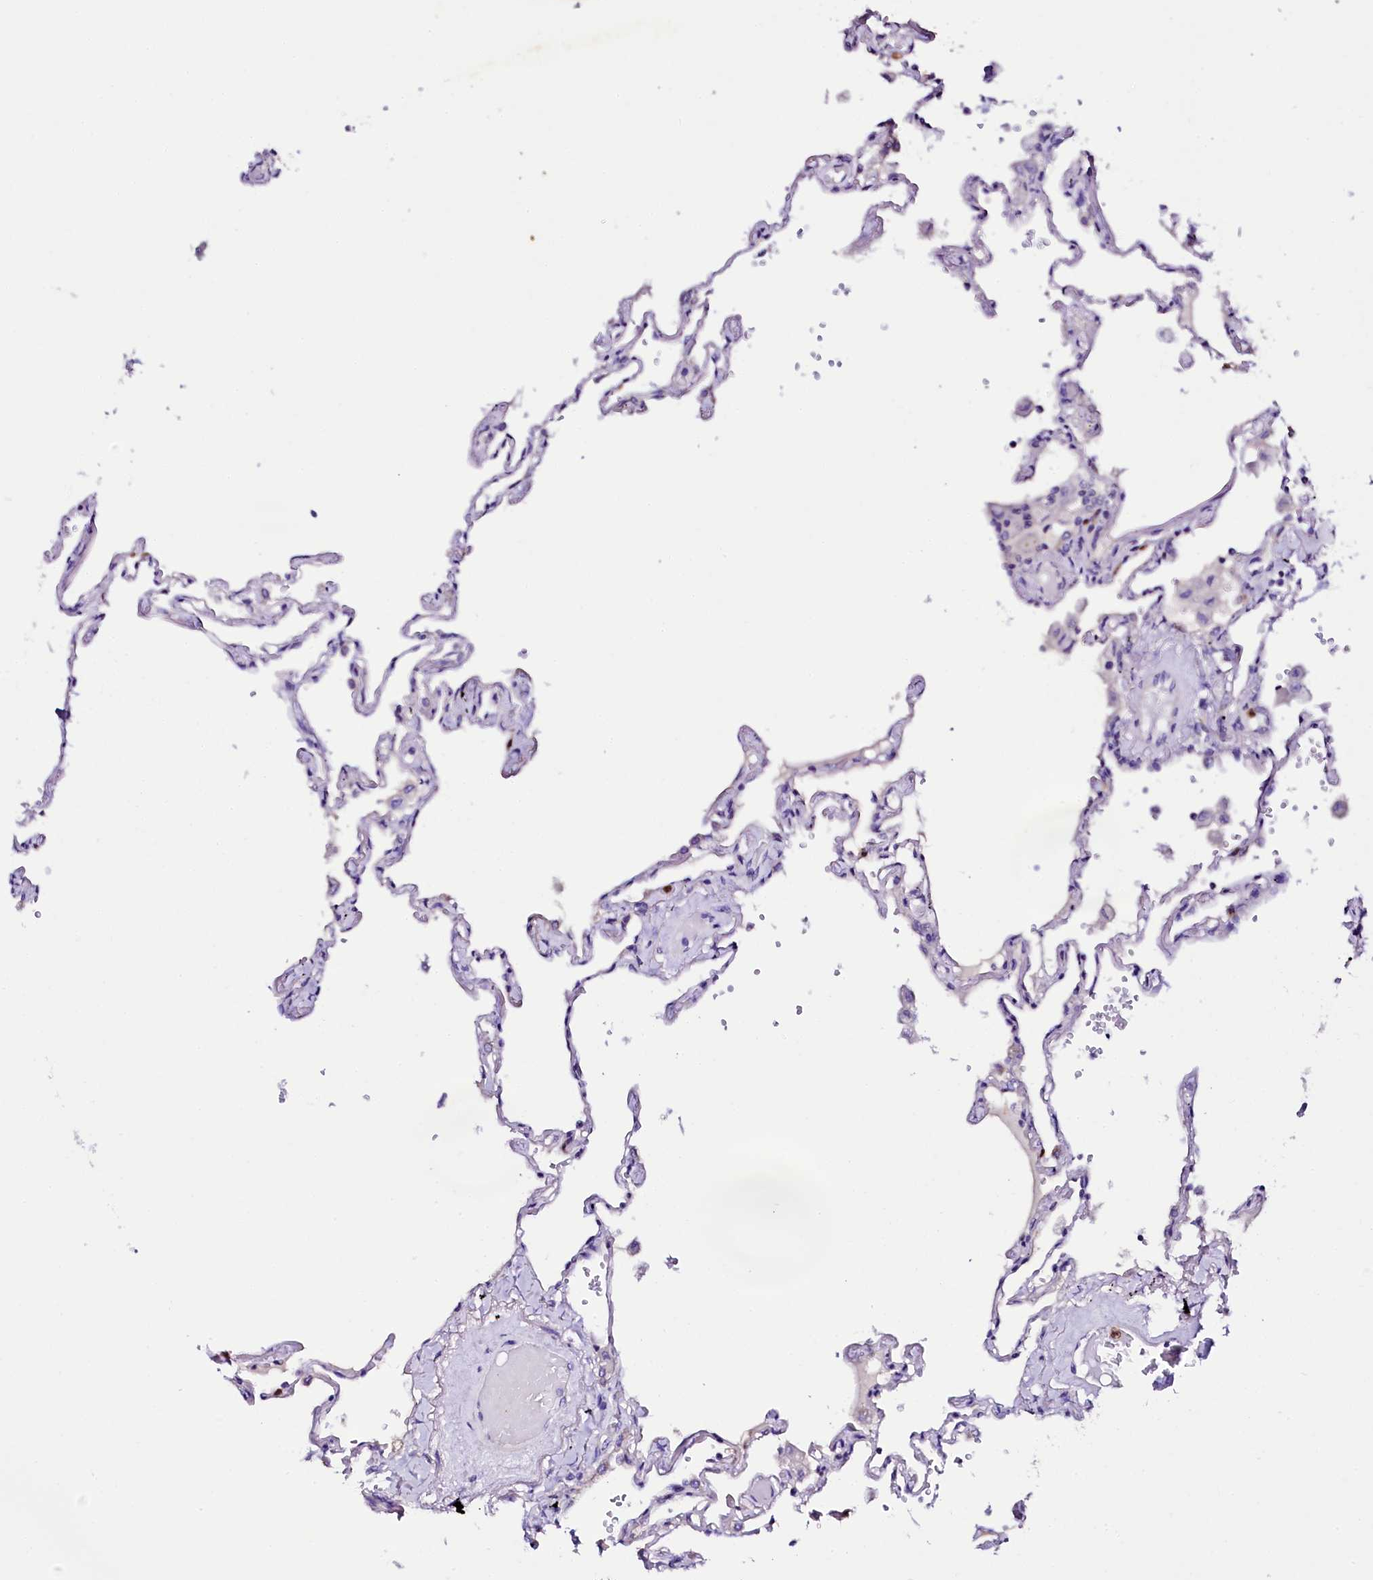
{"staining": {"intensity": "negative", "quantity": "none", "location": "none"}, "tissue": "lung", "cell_type": "Alveolar cells", "image_type": "normal", "snomed": [{"axis": "morphology", "description": "Normal tissue, NOS"}, {"axis": "topography", "description": "Lung"}], "caption": "Immunohistochemistry image of benign lung: human lung stained with DAB displays no significant protein staining in alveolar cells.", "gene": "NAA16", "patient": {"sex": "female", "age": 67}}